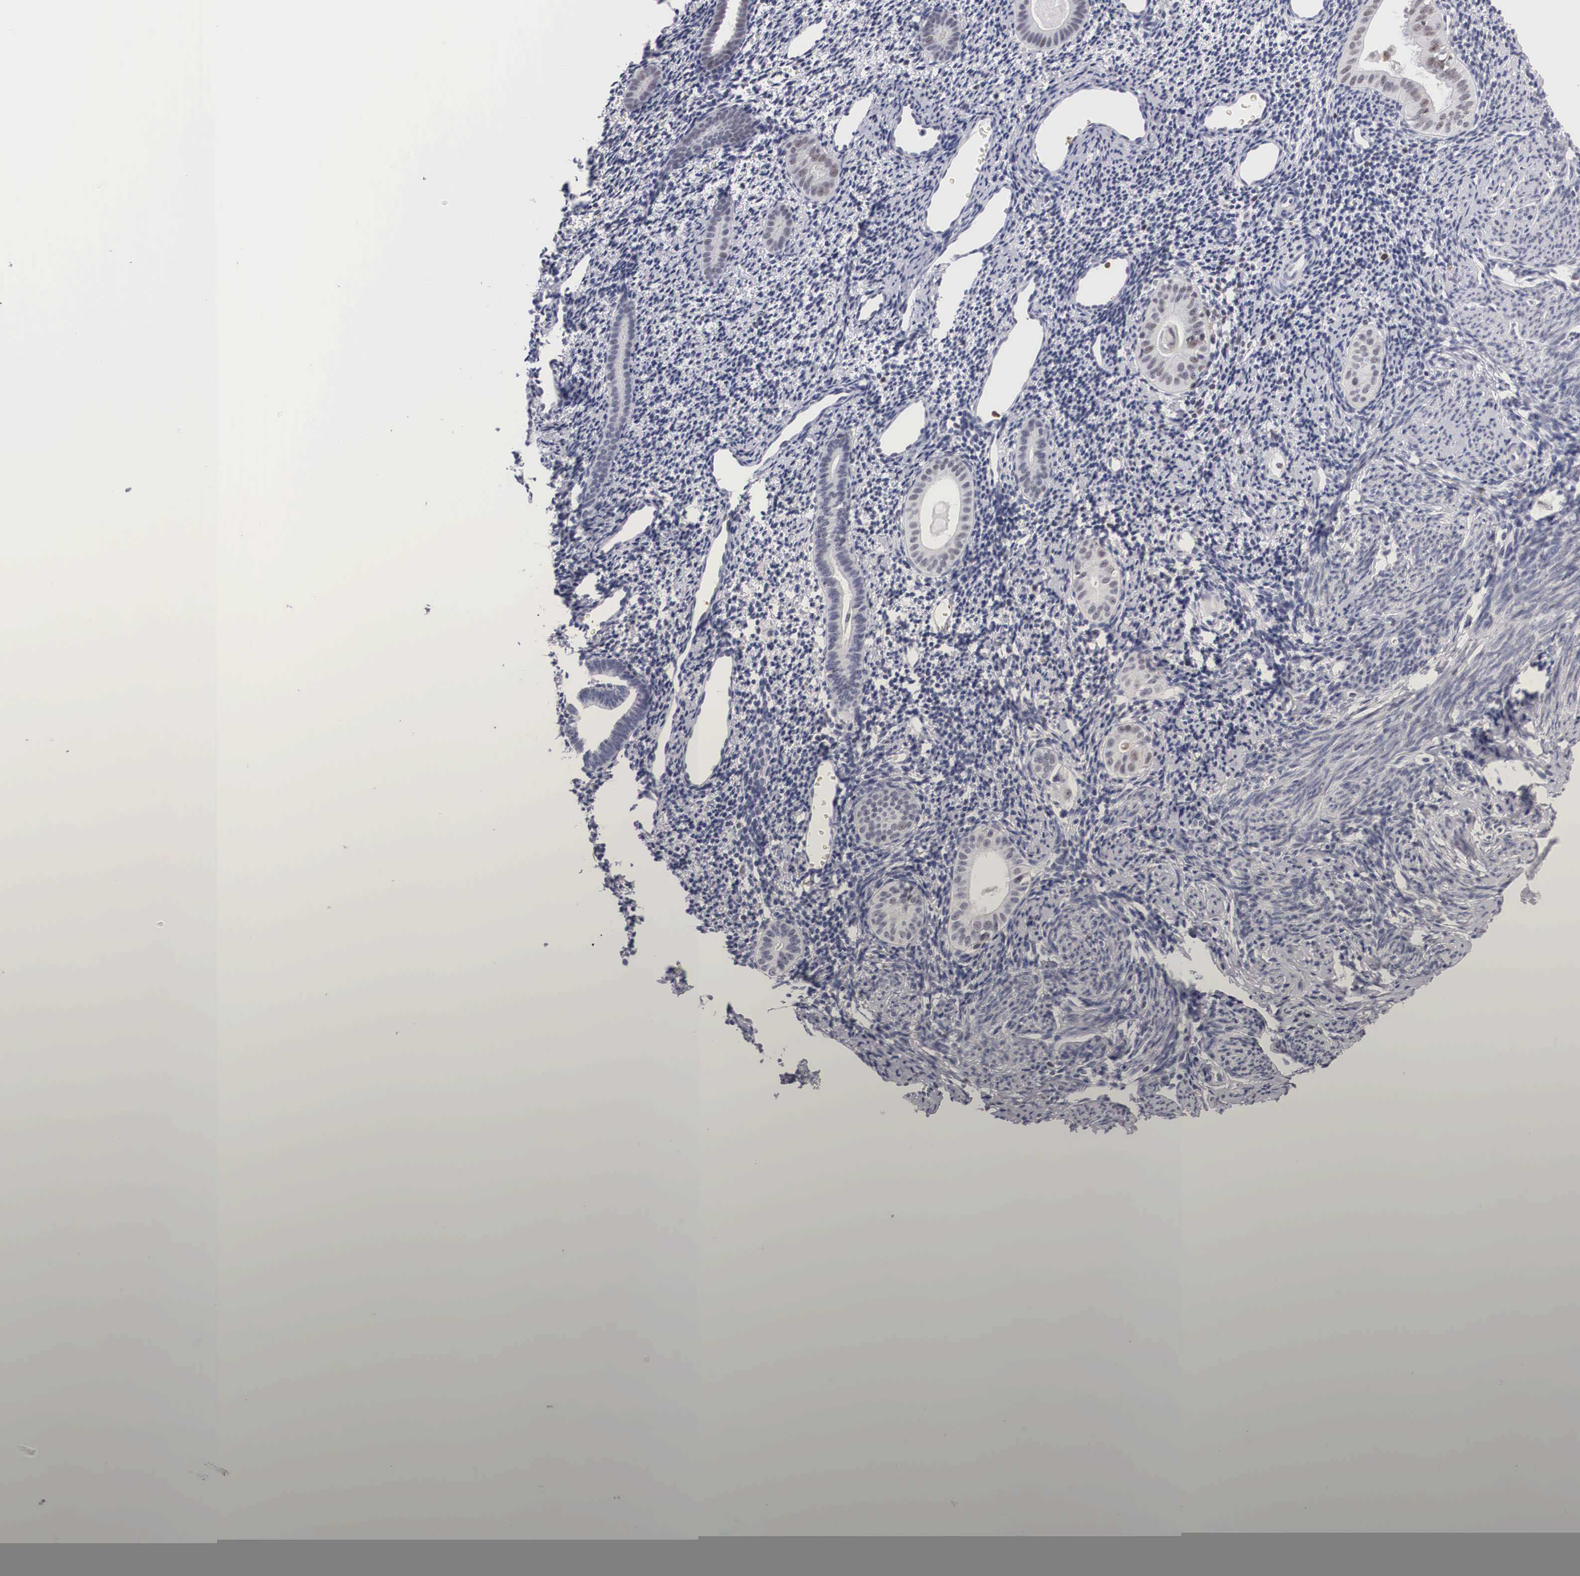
{"staining": {"intensity": "negative", "quantity": "none", "location": "none"}, "tissue": "endometrium", "cell_type": "Cells in endometrial stroma", "image_type": "normal", "snomed": [{"axis": "morphology", "description": "Normal tissue, NOS"}, {"axis": "morphology", "description": "Neoplasm, benign, NOS"}, {"axis": "topography", "description": "Uterus"}], "caption": "This is an immunohistochemistry (IHC) image of normal human endometrium. There is no staining in cells in endometrial stroma.", "gene": "FAM47A", "patient": {"sex": "female", "age": 55}}